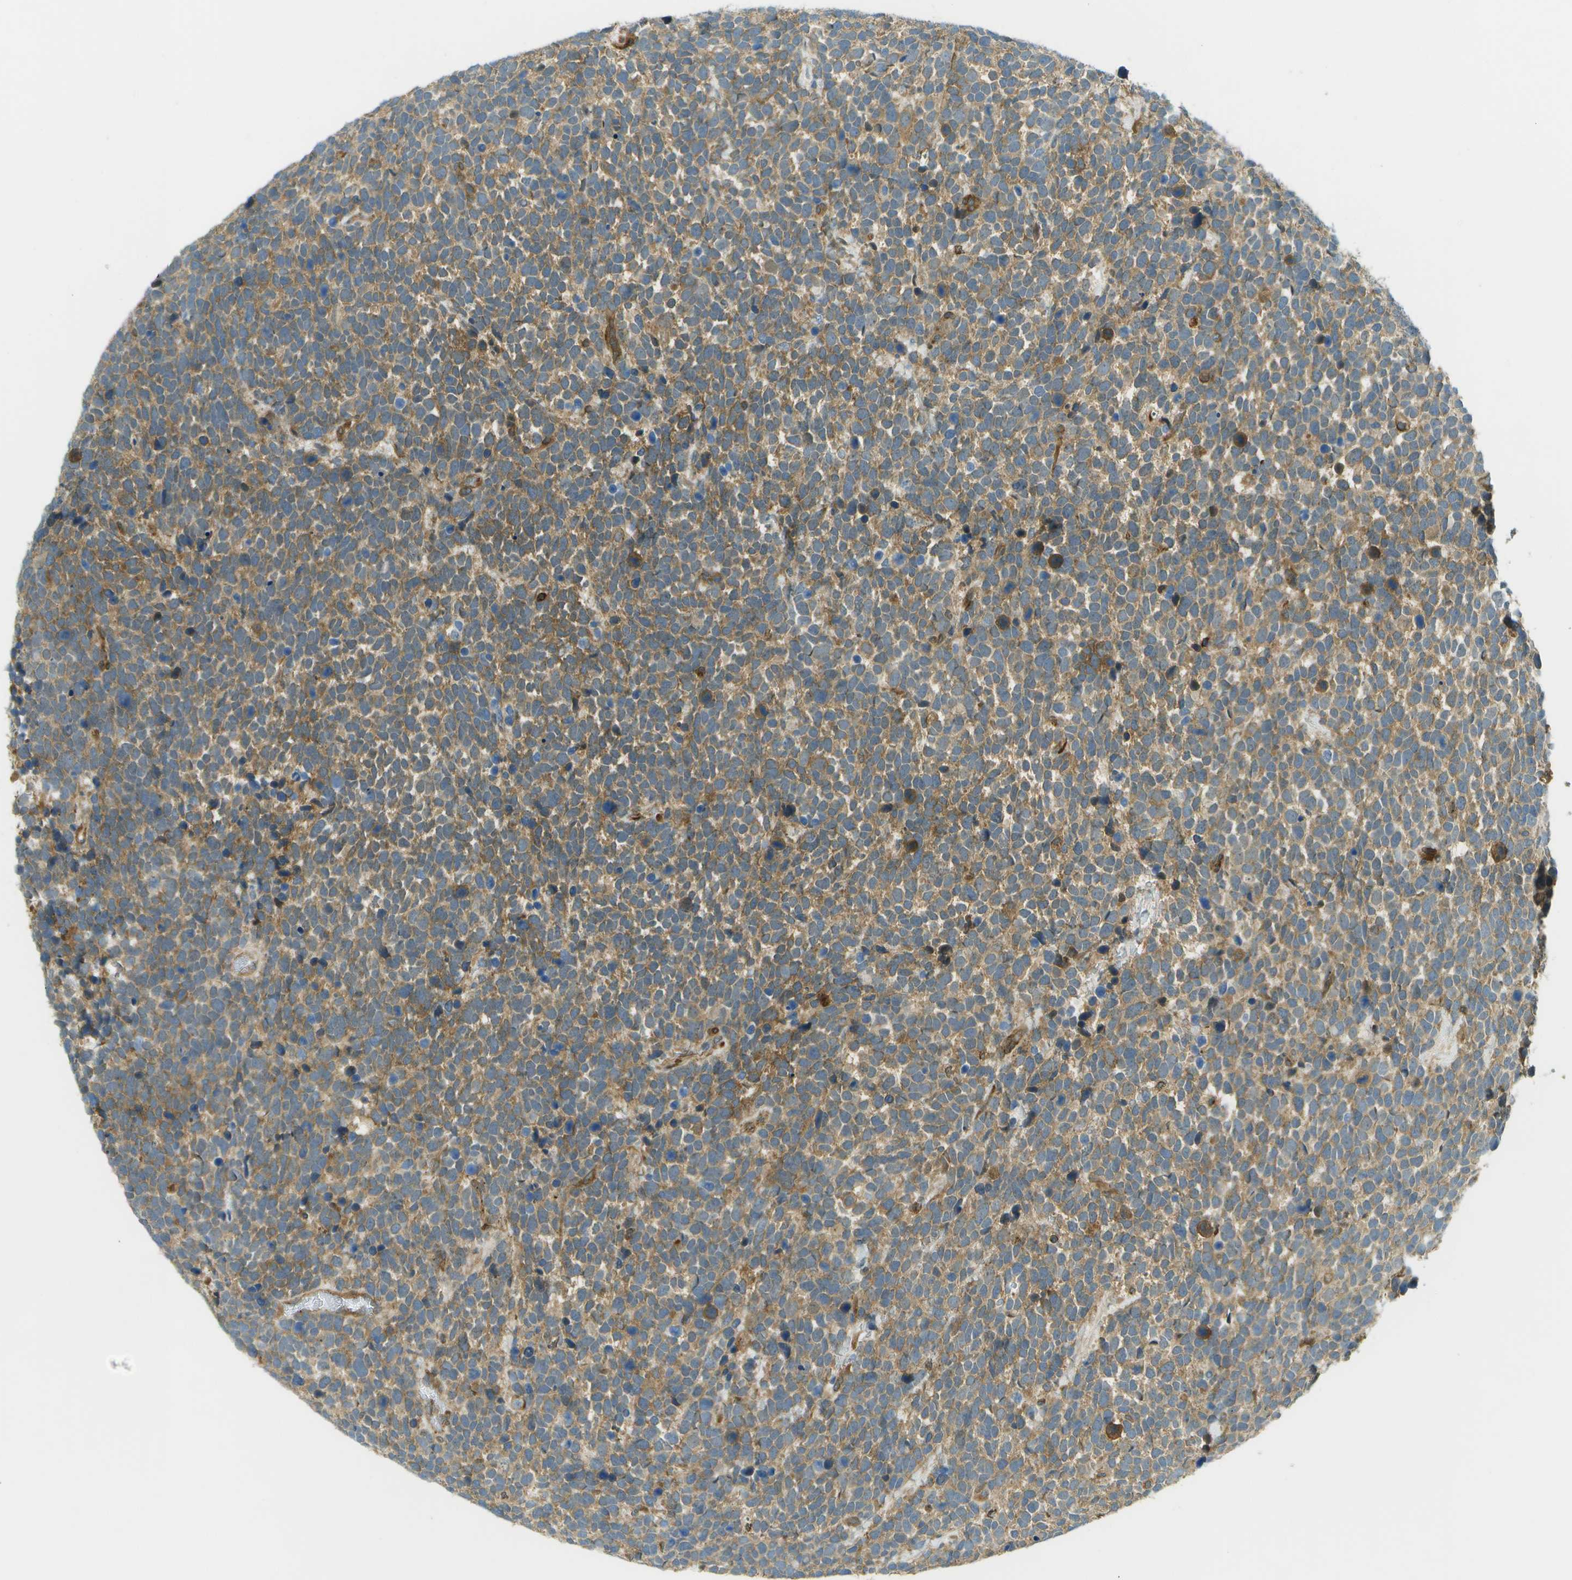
{"staining": {"intensity": "weak", "quantity": ">75%", "location": "cytoplasmic/membranous"}, "tissue": "urothelial cancer", "cell_type": "Tumor cells", "image_type": "cancer", "snomed": [{"axis": "morphology", "description": "Urothelial carcinoma, High grade"}, {"axis": "topography", "description": "Urinary bladder"}], "caption": "This is a histology image of immunohistochemistry (IHC) staining of urothelial carcinoma (high-grade), which shows weak positivity in the cytoplasmic/membranous of tumor cells.", "gene": "TMTC1", "patient": {"sex": "female", "age": 82}}